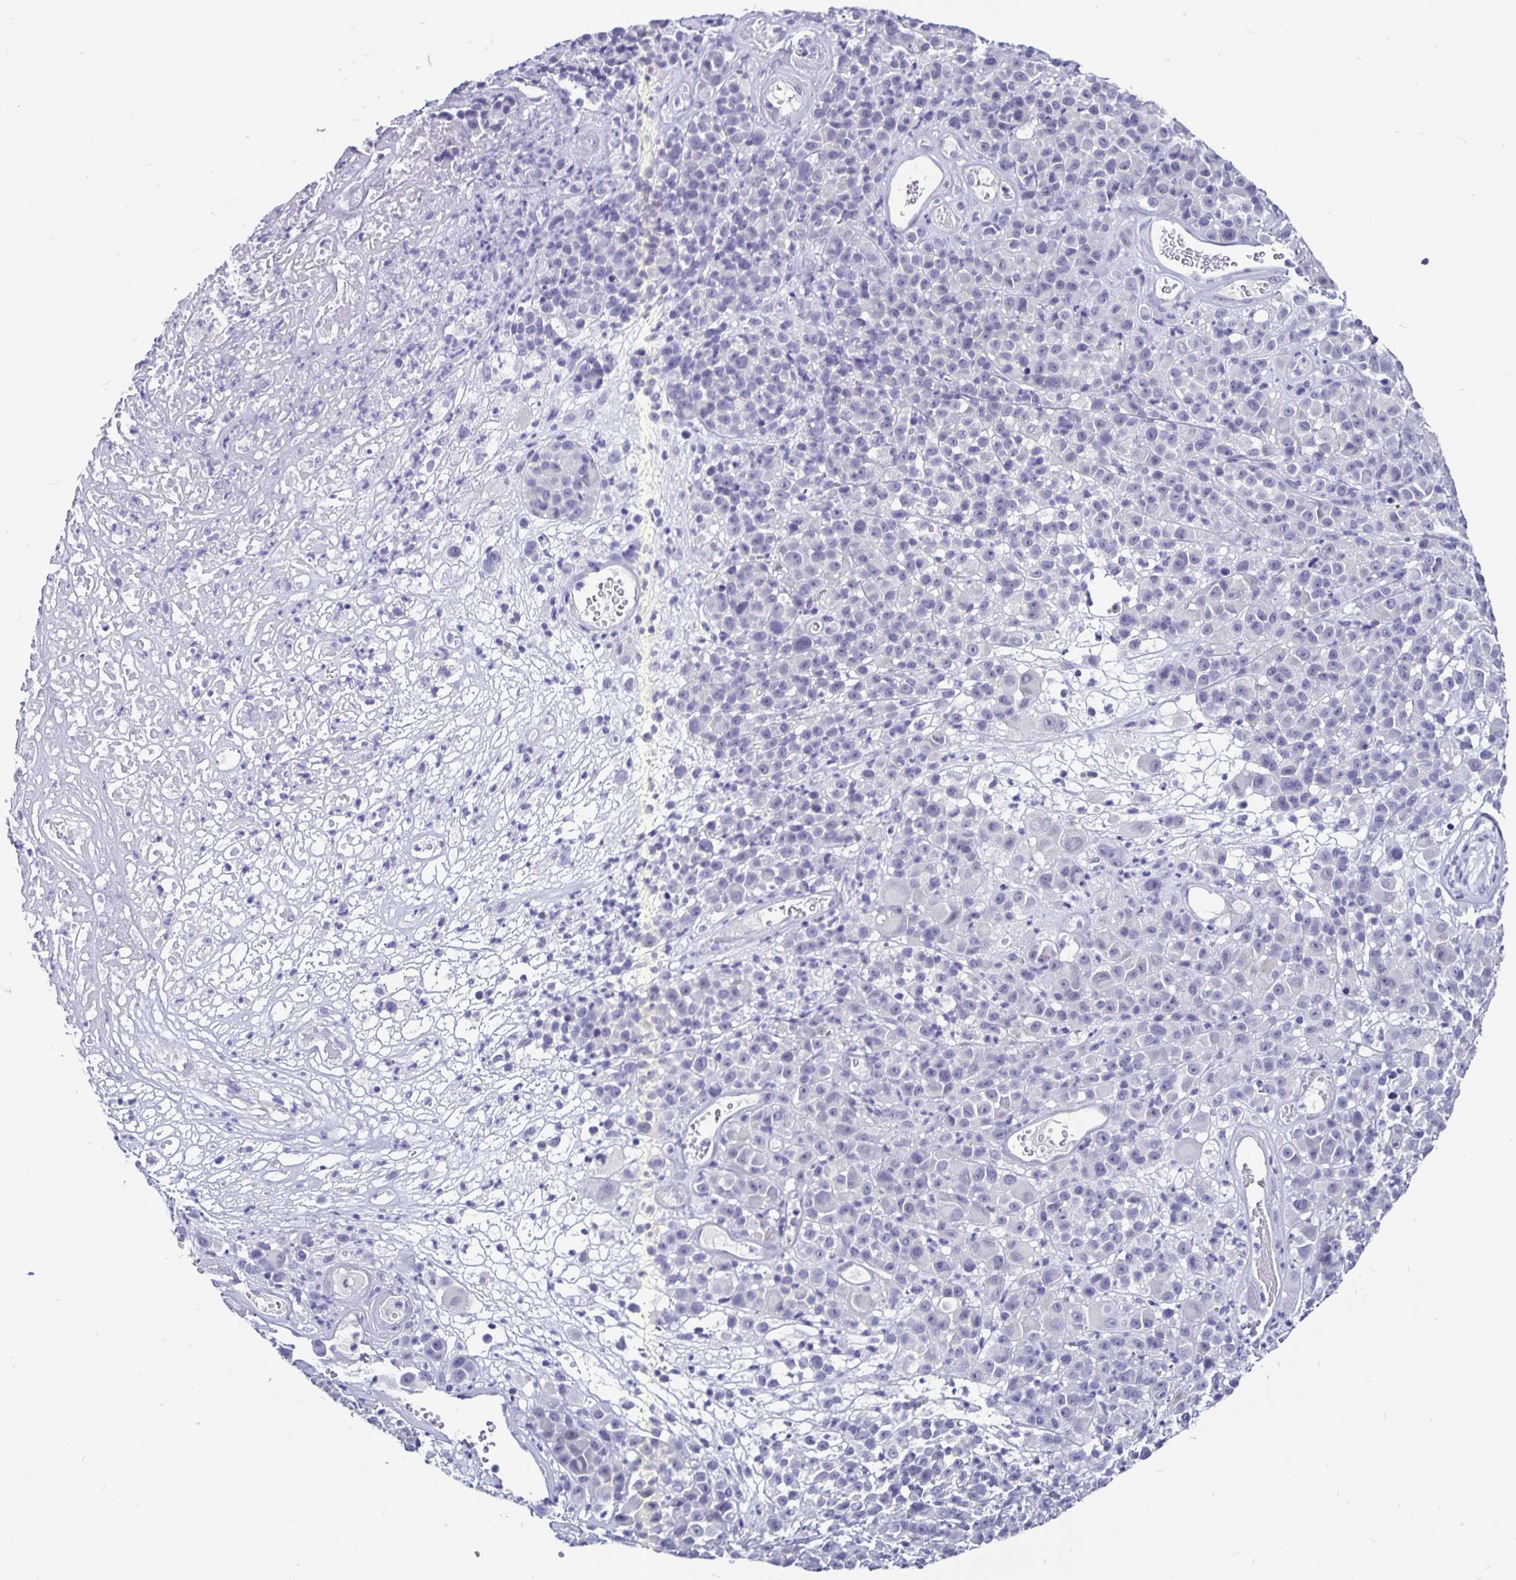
{"staining": {"intensity": "negative", "quantity": "none", "location": "none"}, "tissue": "melanoma", "cell_type": "Tumor cells", "image_type": "cancer", "snomed": [{"axis": "morphology", "description": "Malignant melanoma, NOS"}, {"axis": "topography", "description": "Skin"}, {"axis": "topography", "description": "Skin of back"}], "caption": "Photomicrograph shows no significant protein expression in tumor cells of melanoma.", "gene": "ODF3B", "patient": {"sex": "male", "age": 91}}